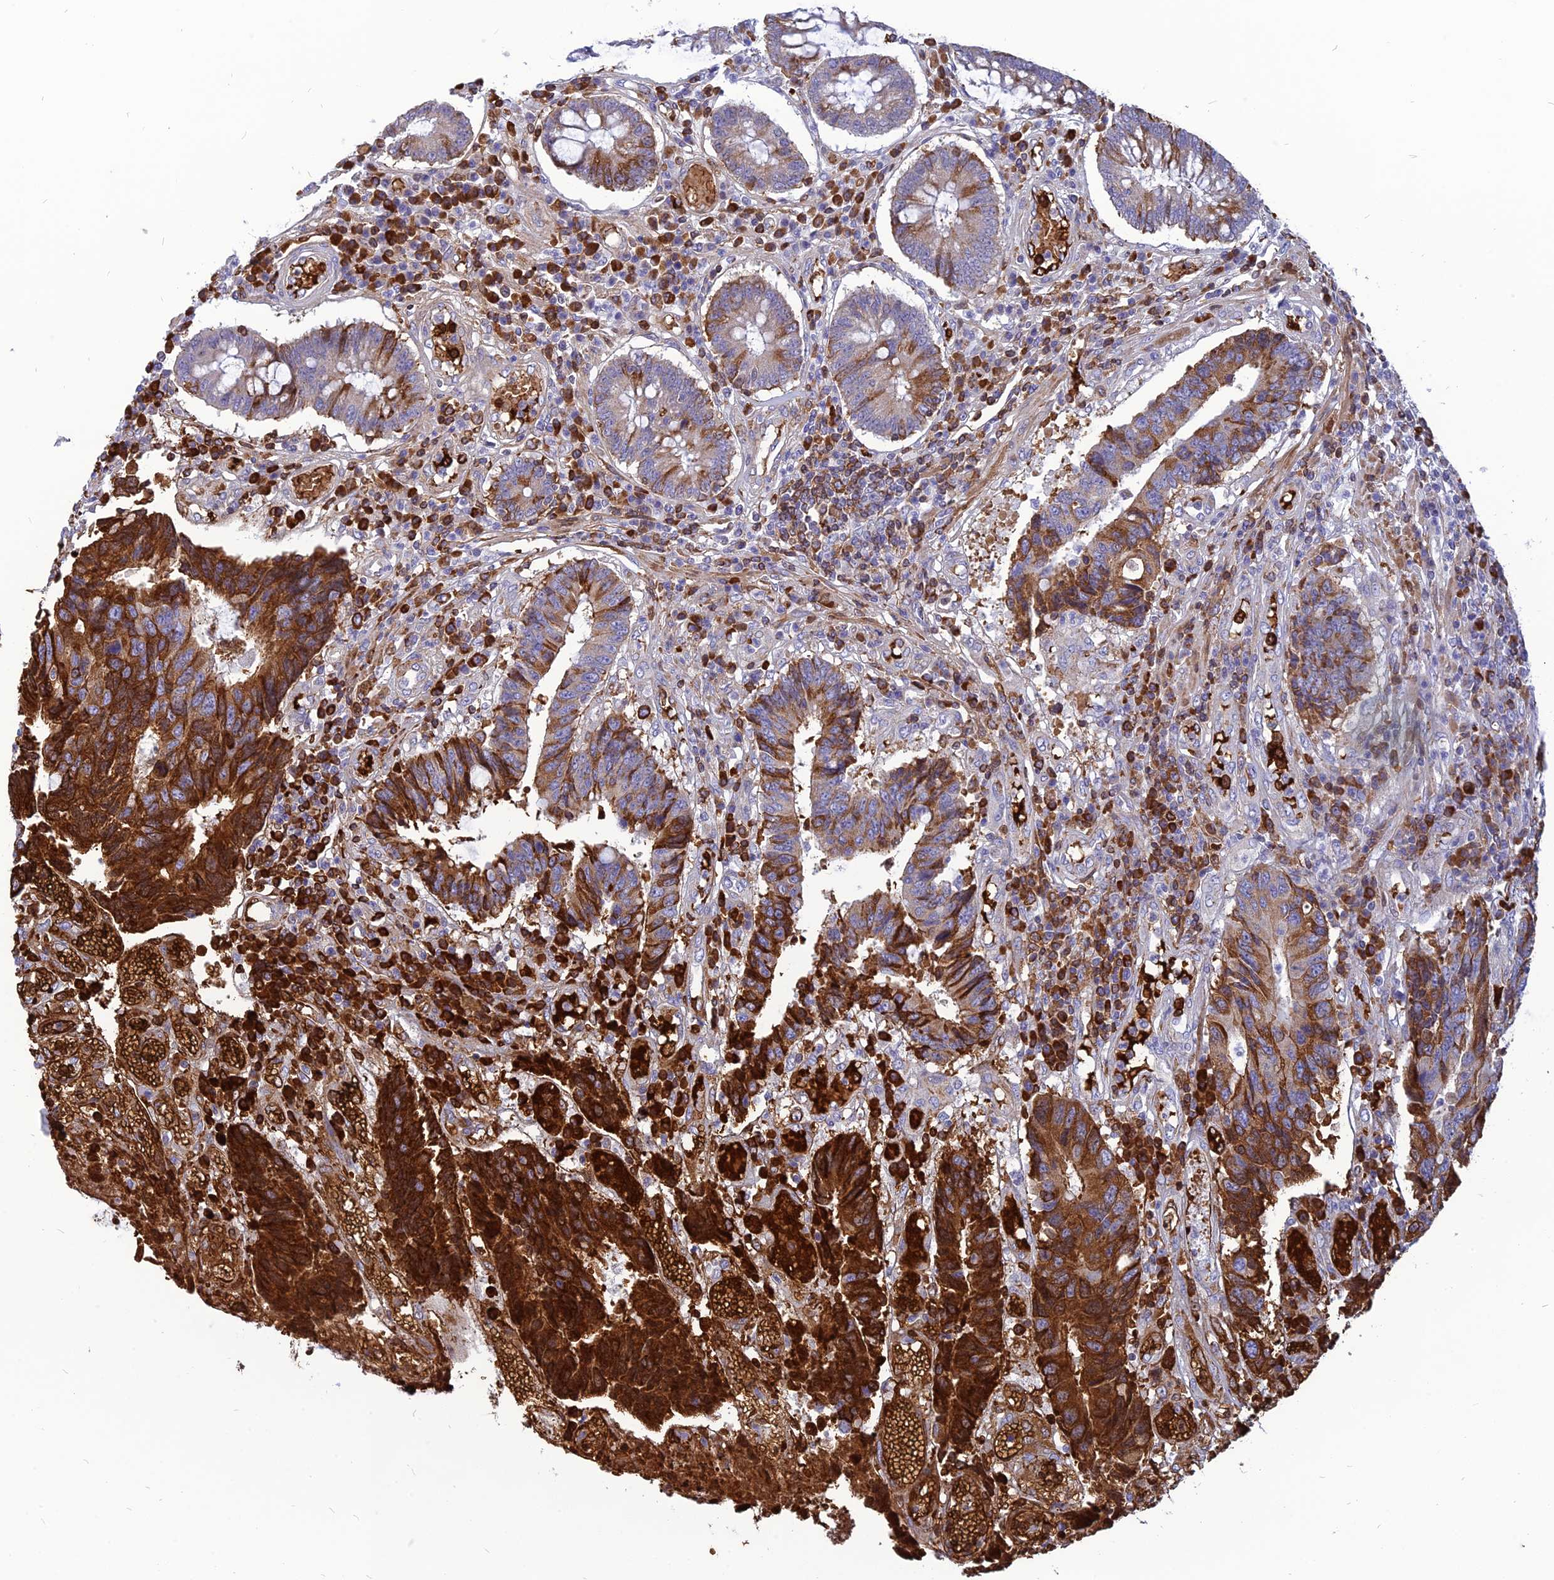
{"staining": {"intensity": "strong", "quantity": "25%-75%", "location": "cytoplasmic/membranous"}, "tissue": "colorectal cancer", "cell_type": "Tumor cells", "image_type": "cancer", "snomed": [{"axis": "morphology", "description": "Adenocarcinoma, NOS"}, {"axis": "topography", "description": "Rectum"}], "caption": "Brown immunohistochemical staining in colorectal cancer reveals strong cytoplasmic/membranous staining in about 25%-75% of tumor cells.", "gene": "HHAT", "patient": {"sex": "male", "age": 84}}